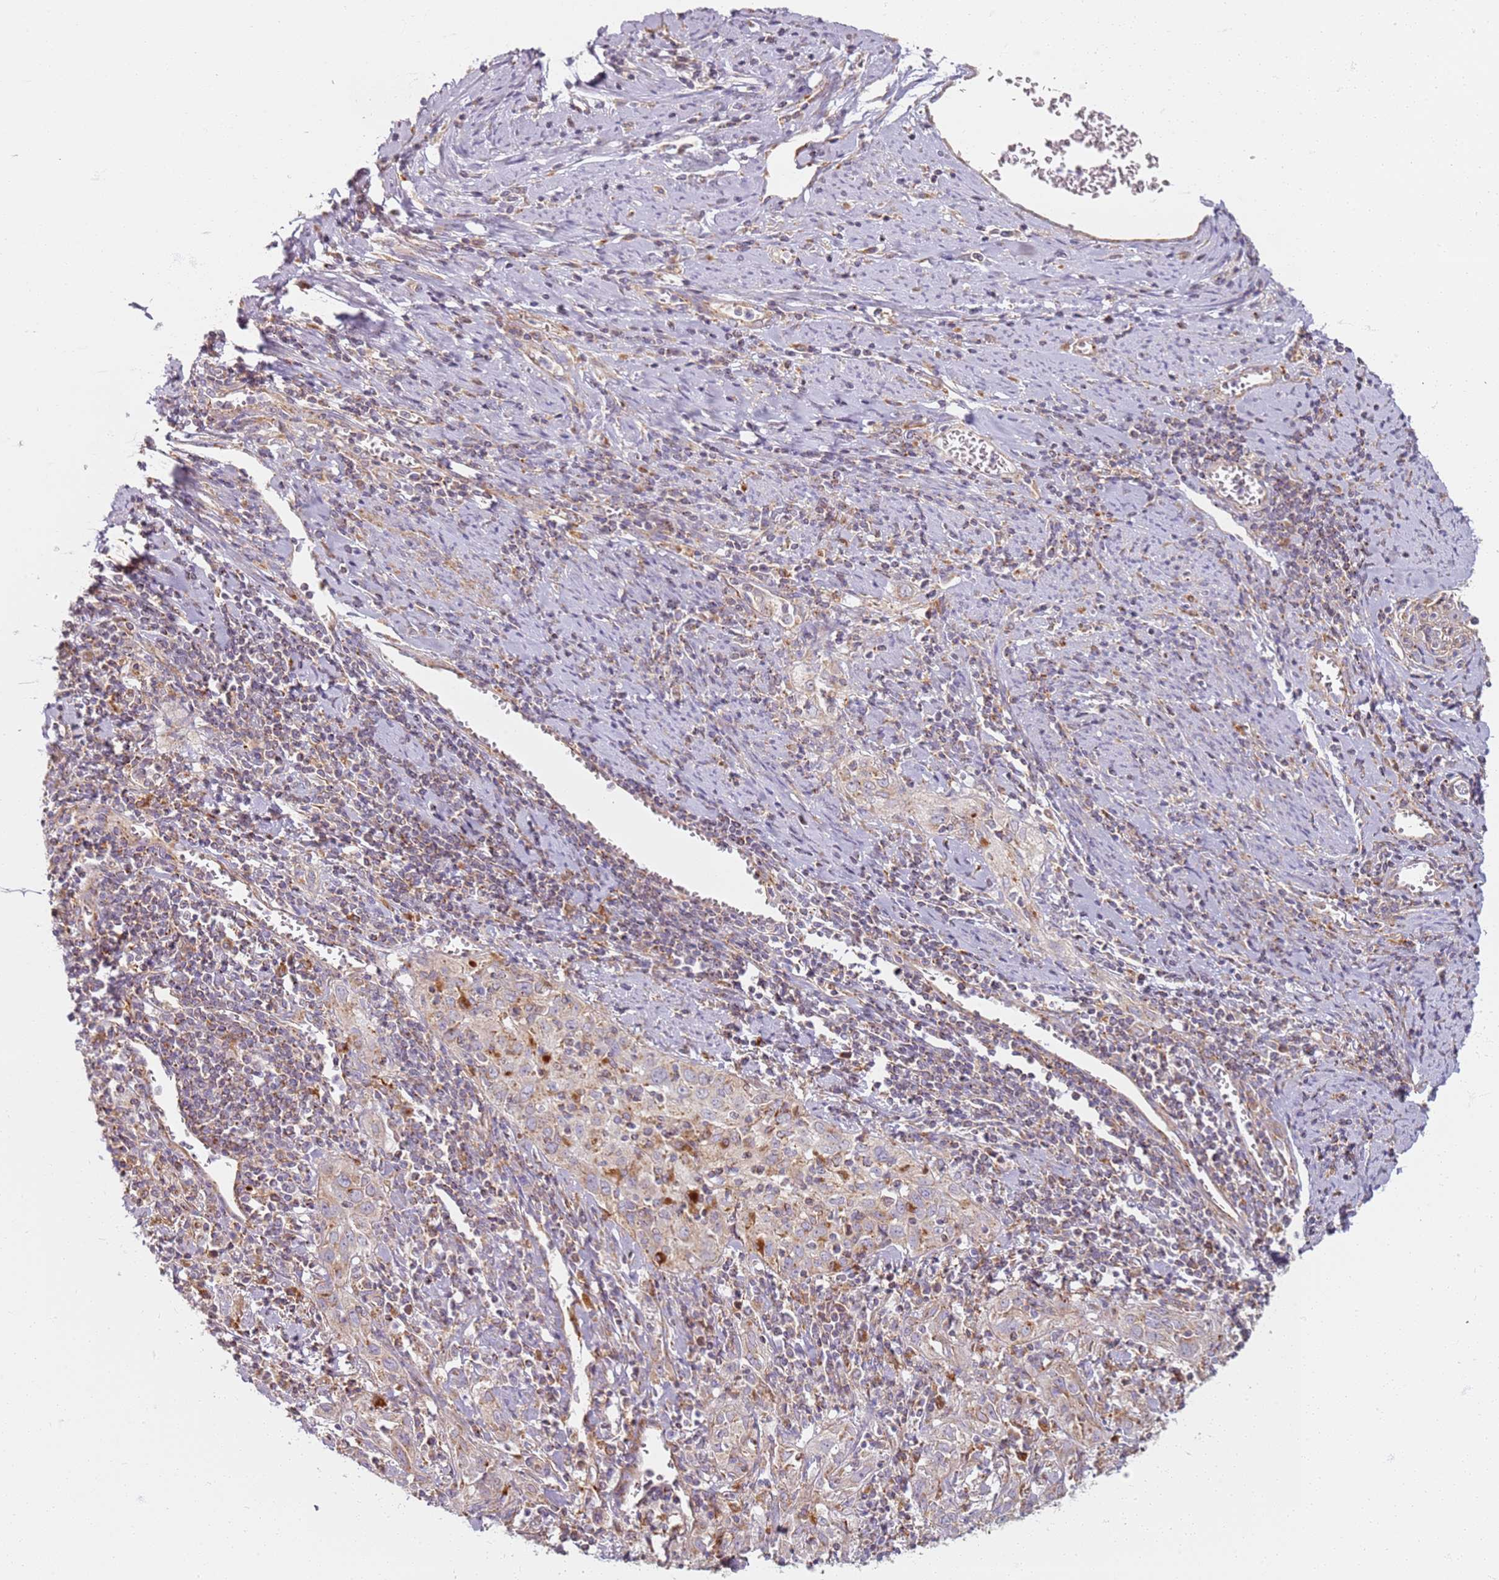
{"staining": {"intensity": "weak", "quantity": ">75%", "location": "cytoplasmic/membranous"}, "tissue": "cervical cancer", "cell_type": "Tumor cells", "image_type": "cancer", "snomed": [{"axis": "morphology", "description": "Squamous cell carcinoma, NOS"}, {"axis": "topography", "description": "Cervix"}], "caption": "A brown stain highlights weak cytoplasmic/membranous staining of a protein in cervical squamous cell carcinoma tumor cells. Ihc stains the protein in brown and the nuclei are stained blue.", "gene": "PROKR2", "patient": {"sex": "female", "age": 57}}